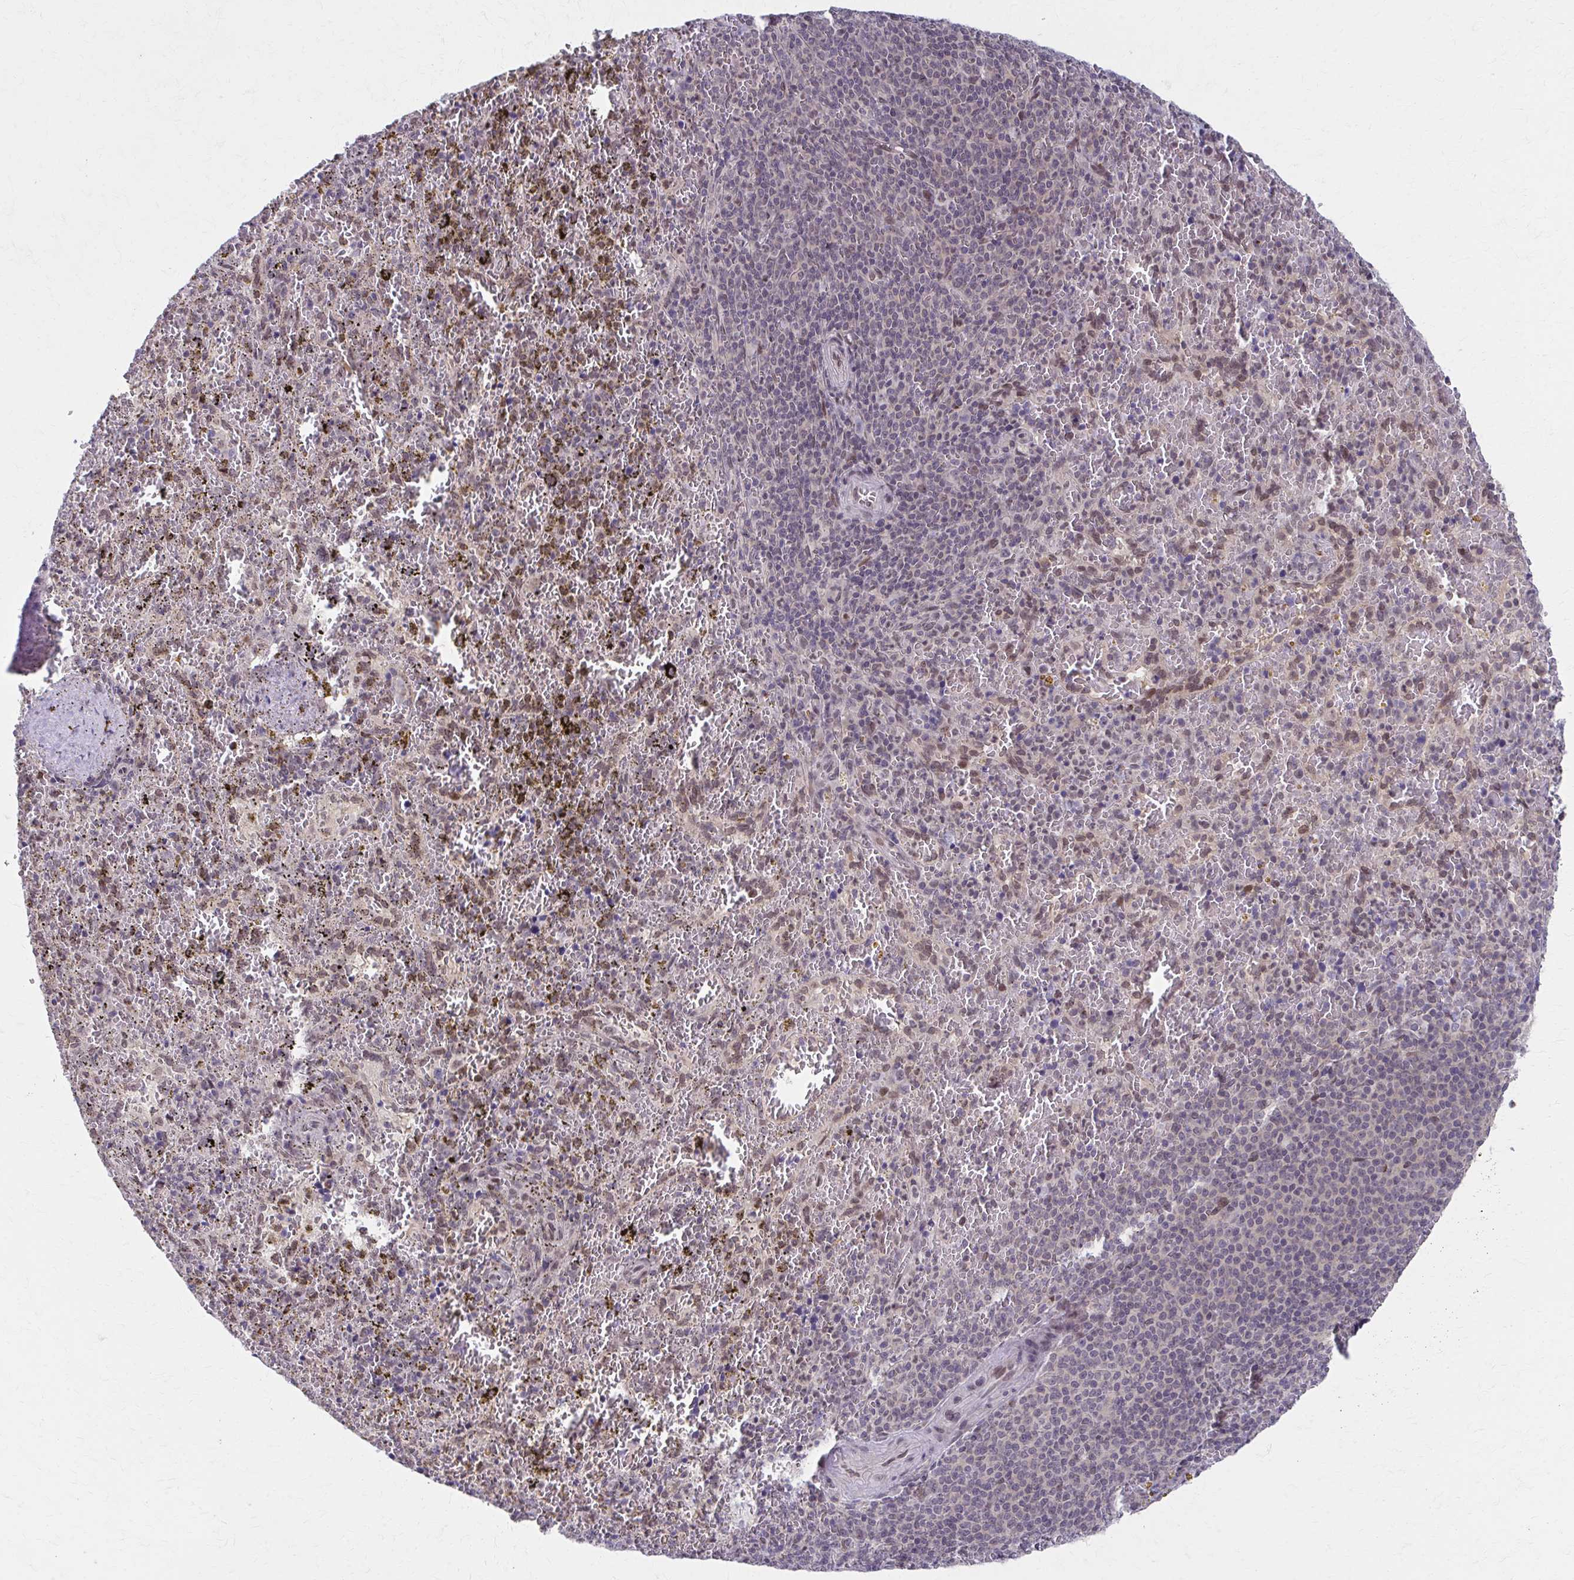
{"staining": {"intensity": "weak", "quantity": "<25%", "location": "nuclear"}, "tissue": "spleen", "cell_type": "Cells in red pulp", "image_type": "normal", "snomed": [{"axis": "morphology", "description": "Normal tissue, NOS"}, {"axis": "topography", "description": "Spleen"}], "caption": "Photomicrograph shows no significant protein positivity in cells in red pulp of normal spleen. (Stains: DAB IHC with hematoxylin counter stain, Microscopy: brightfield microscopy at high magnification).", "gene": "SETBP1", "patient": {"sex": "female", "age": 50}}